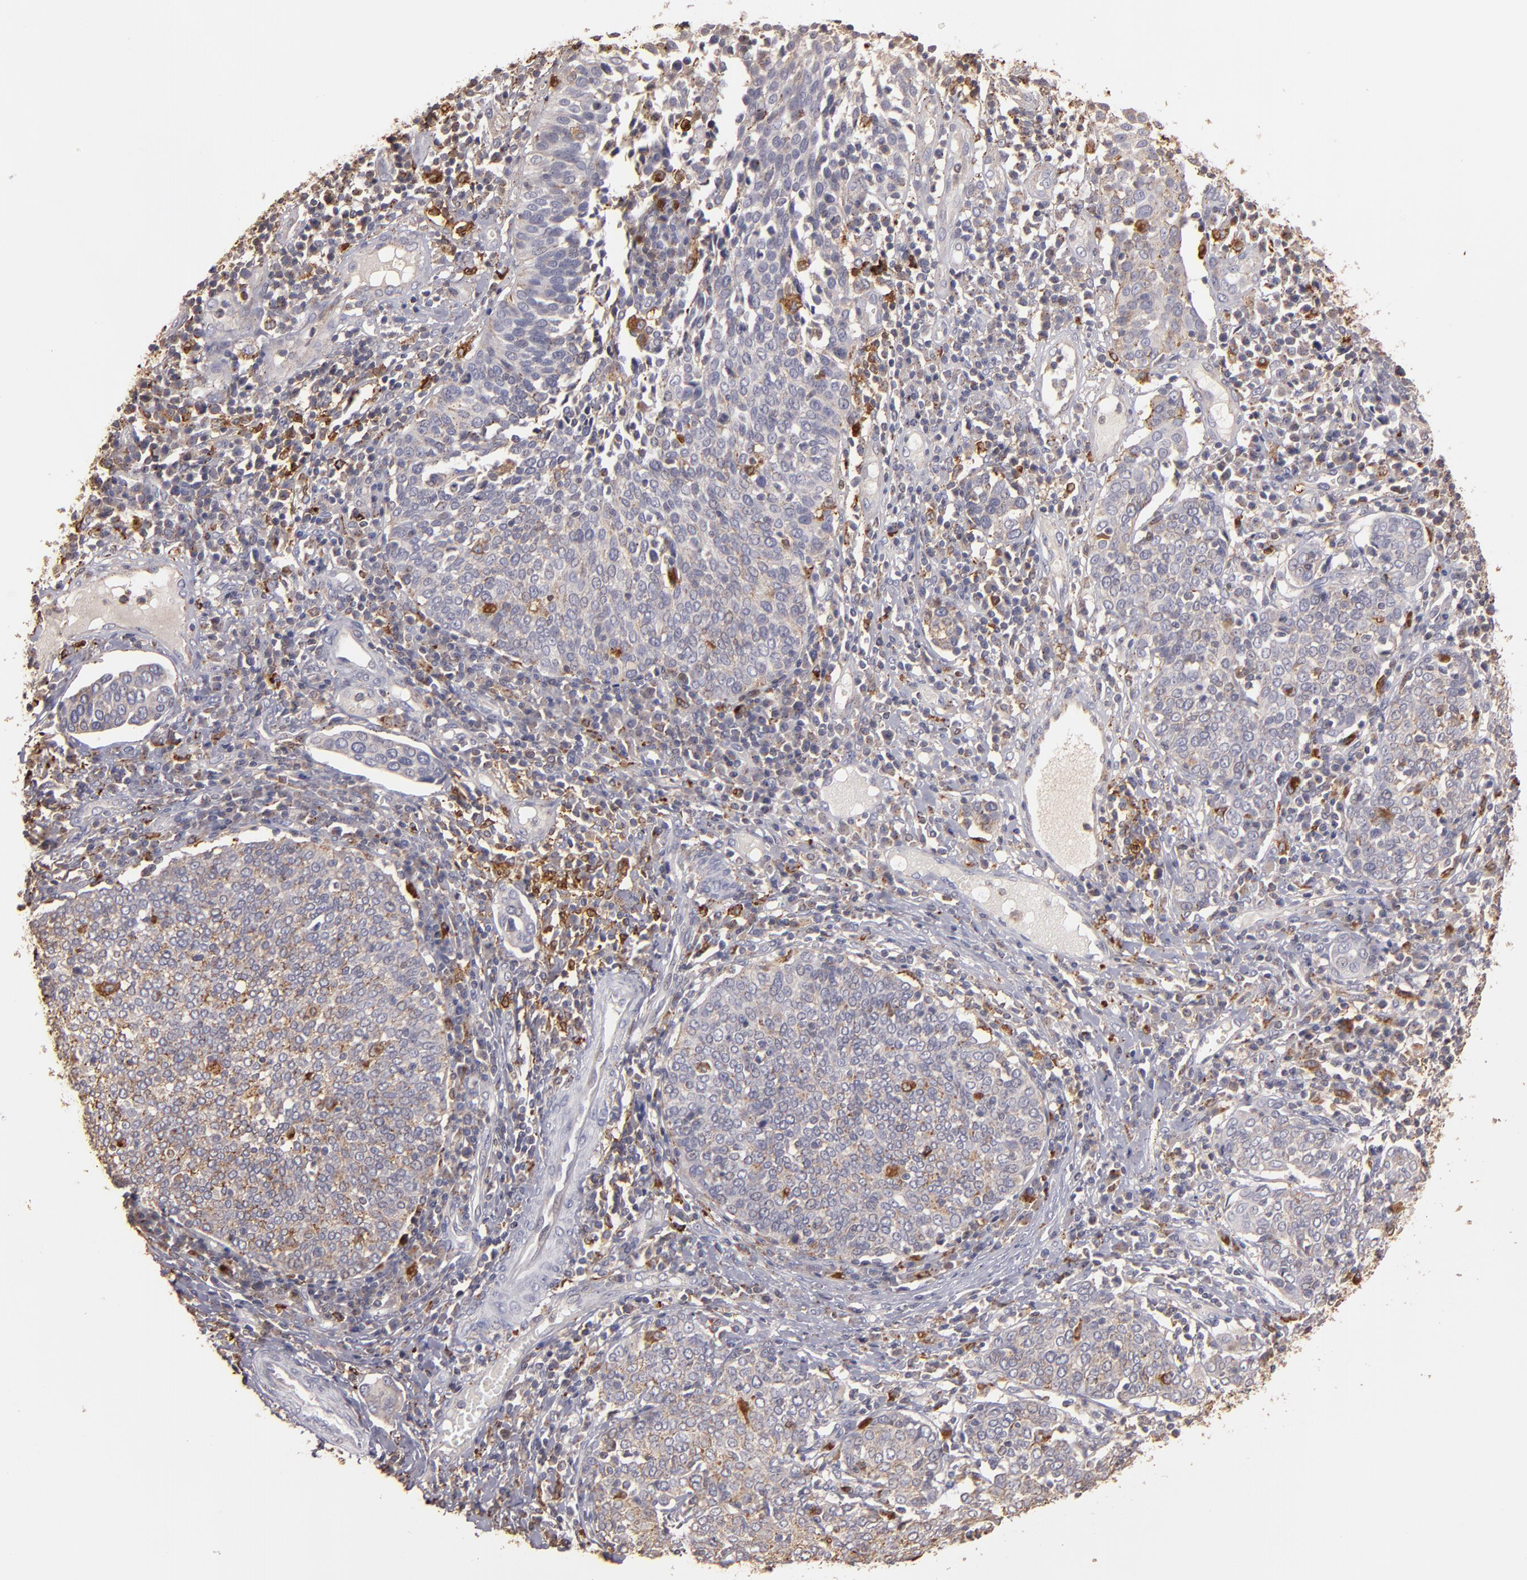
{"staining": {"intensity": "weak", "quantity": "25%-75%", "location": "cytoplasmic/membranous"}, "tissue": "cervical cancer", "cell_type": "Tumor cells", "image_type": "cancer", "snomed": [{"axis": "morphology", "description": "Squamous cell carcinoma, NOS"}, {"axis": "topography", "description": "Cervix"}], "caption": "The immunohistochemical stain highlights weak cytoplasmic/membranous expression in tumor cells of cervical cancer (squamous cell carcinoma) tissue. (DAB IHC, brown staining for protein, blue staining for nuclei).", "gene": "TRAF1", "patient": {"sex": "female", "age": 40}}